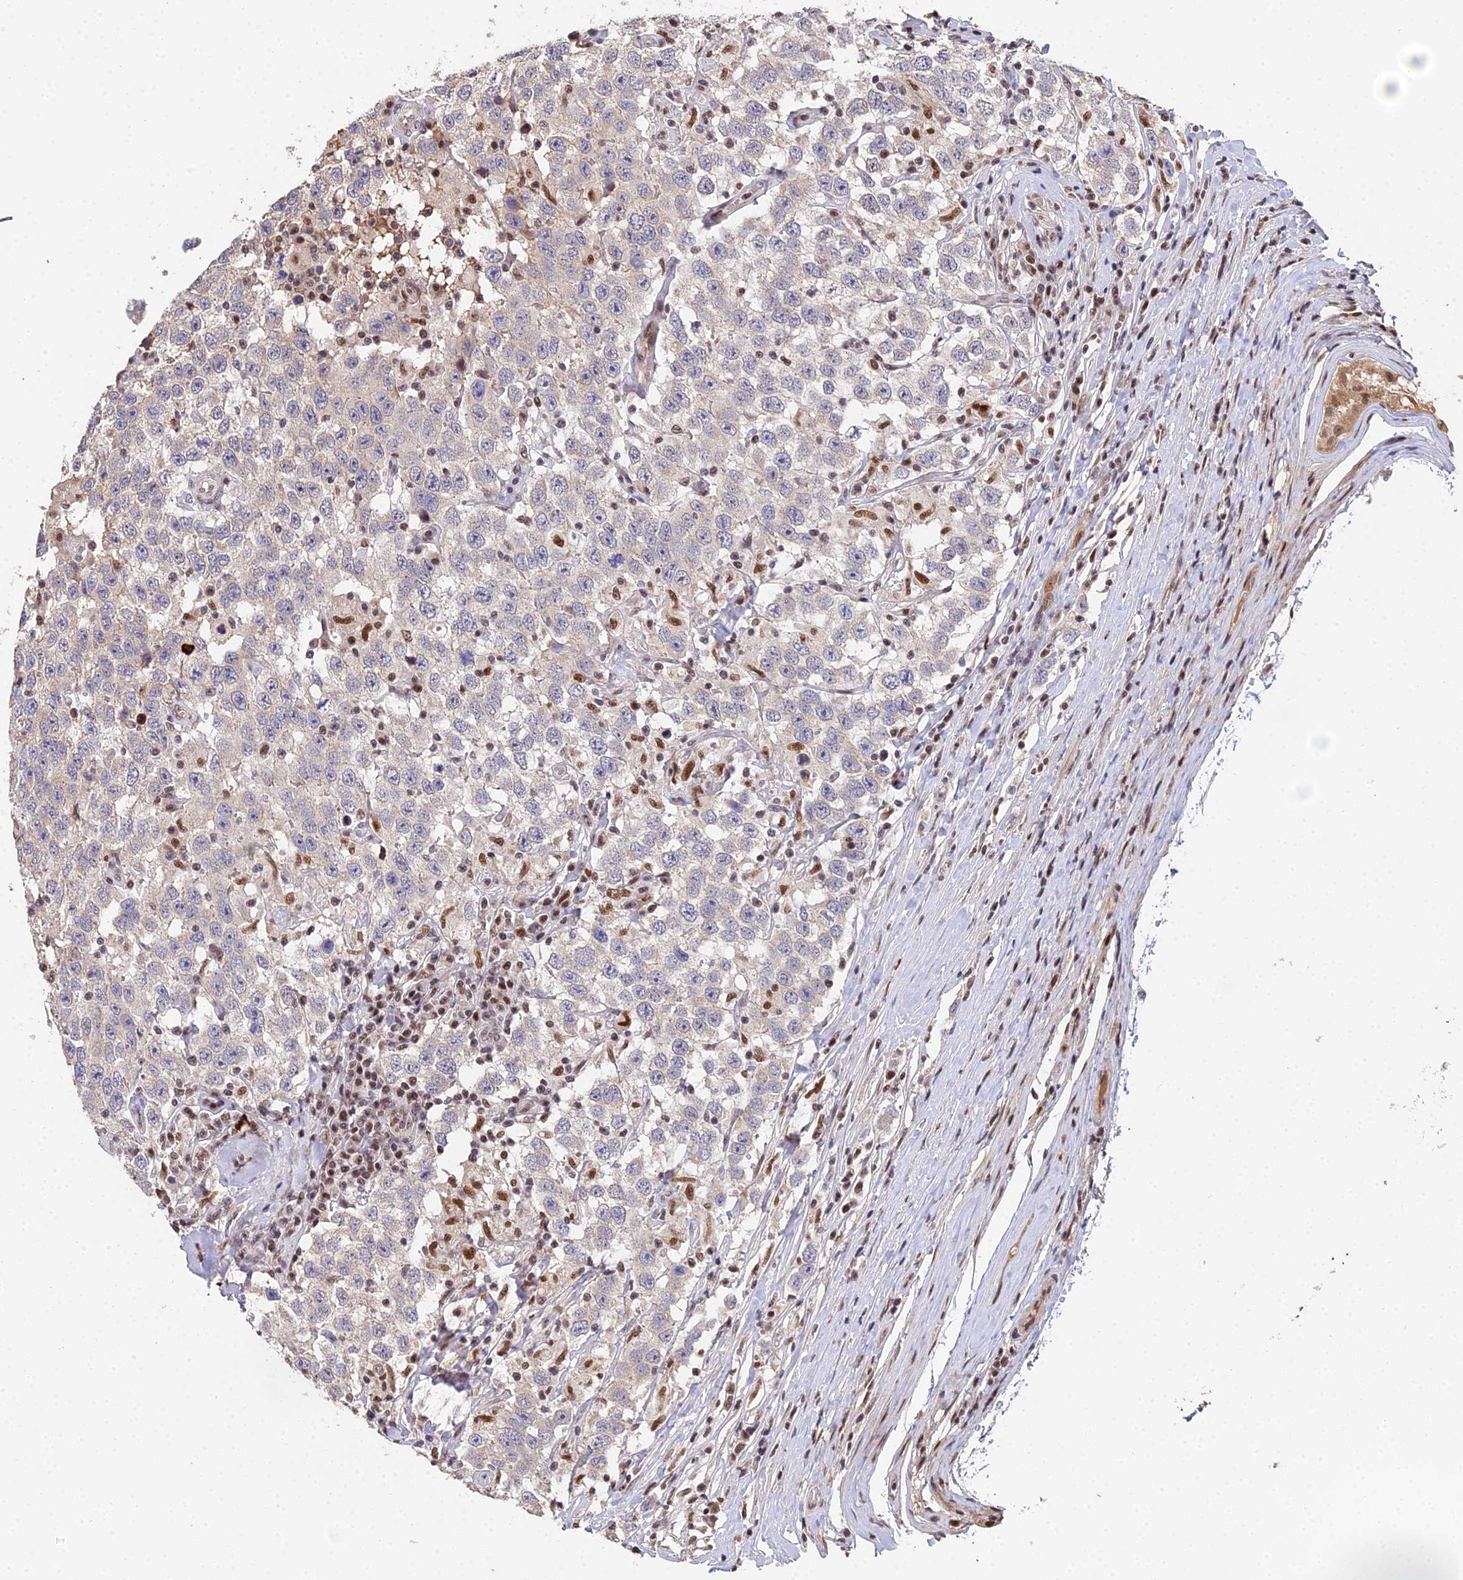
{"staining": {"intensity": "negative", "quantity": "none", "location": "none"}, "tissue": "testis cancer", "cell_type": "Tumor cells", "image_type": "cancer", "snomed": [{"axis": "morphology", "description": "Seminoma, NOS"}, {"axis": "topography", "description": "Testis"}], "caption": "The micrograph exhibits no significant staining in tumor cells of testis seminoma. (Brightfield microscopy of DAB (3,3'-diaminobenzidine) immunohistochemistry (IHC) at high magnification).", "gene": "ERCC5", "patient": {"sex": "male", "age": 41}}